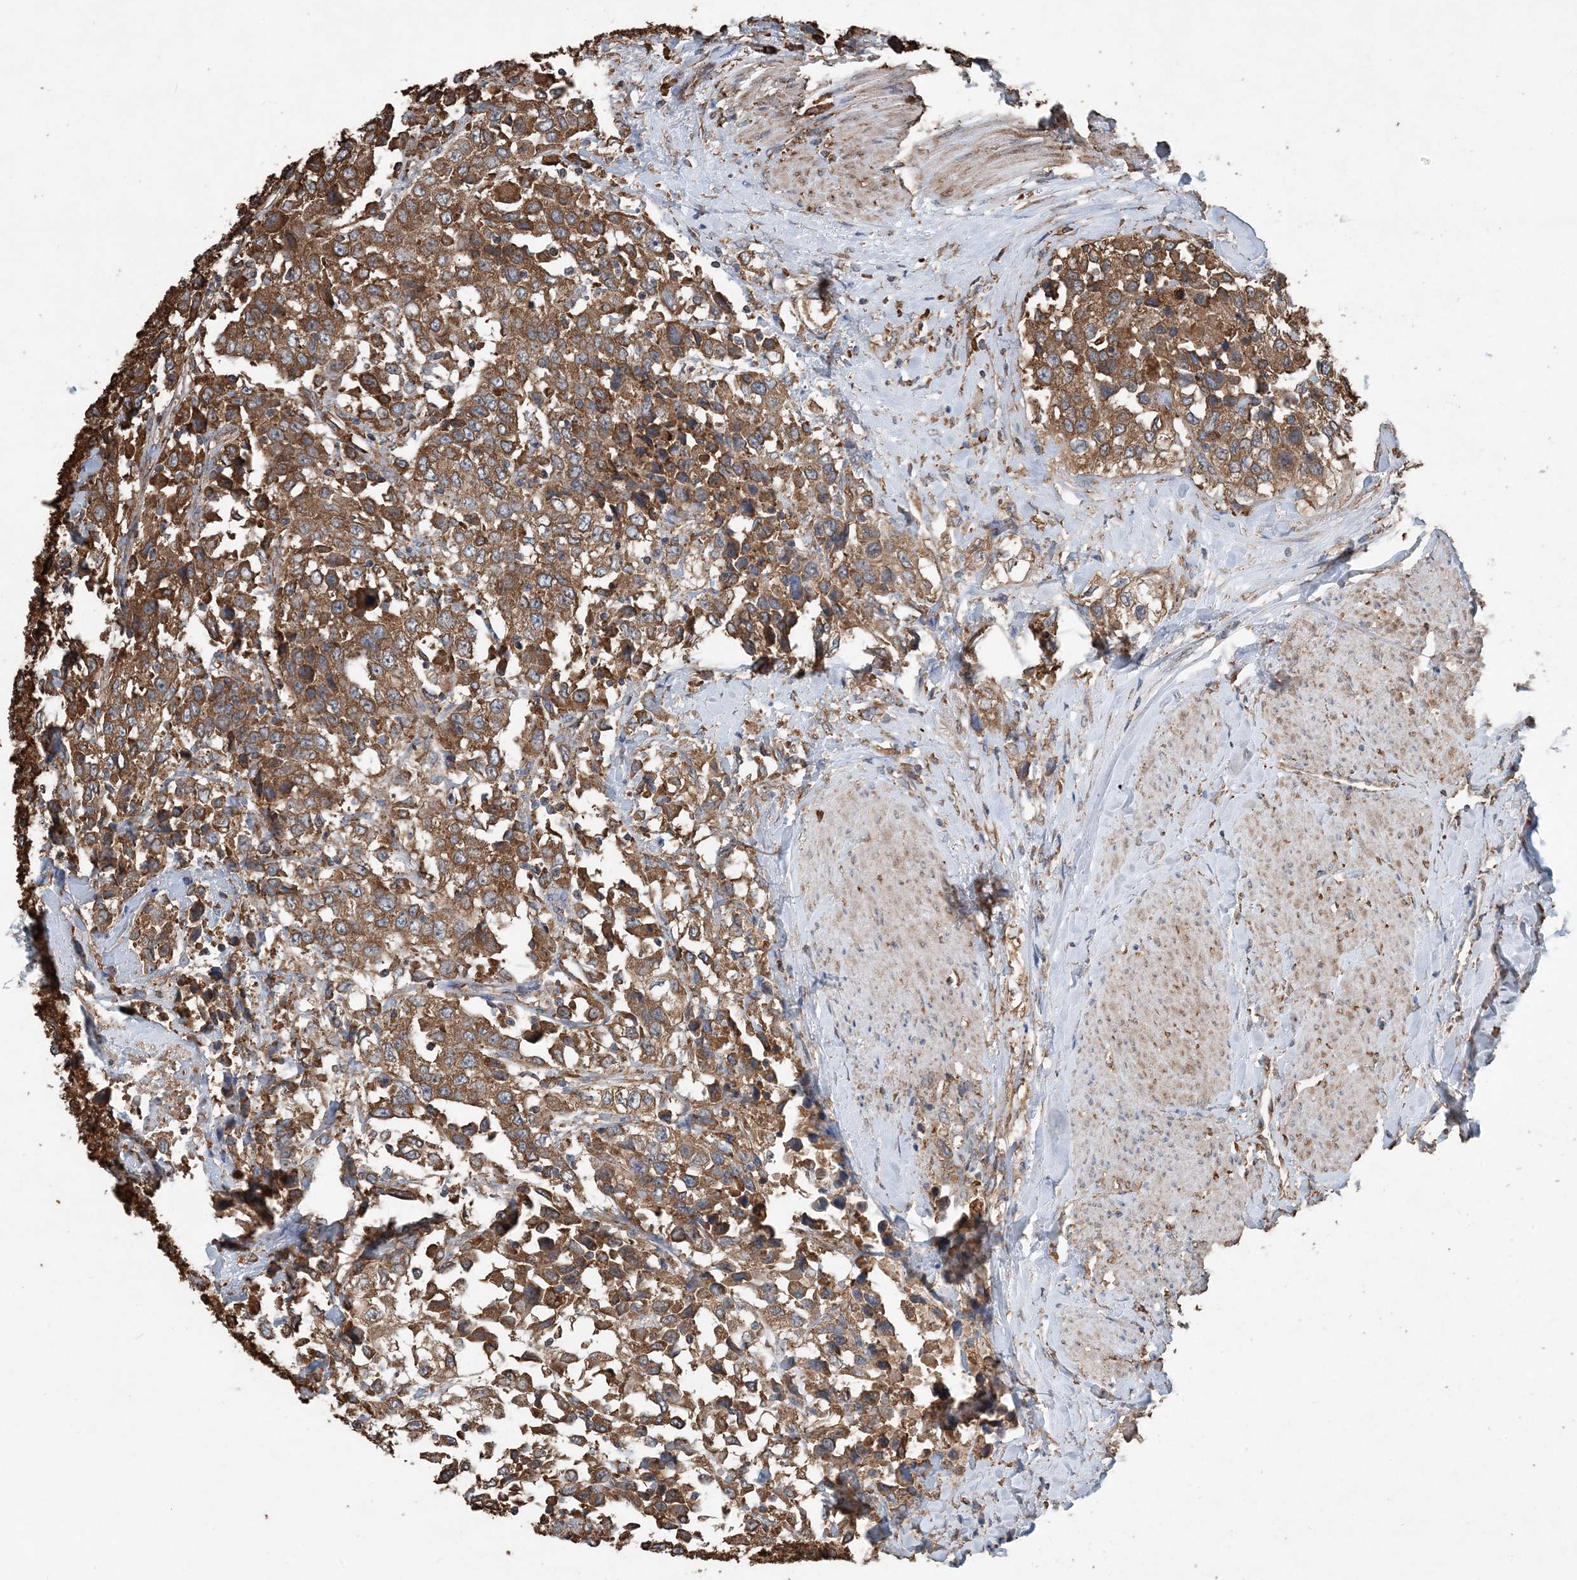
{"staining": {"intensity": "moderate", "quantity": ">75%", "location": "cytoplasmic/membranous"}, "tissue": "urothelial cancer", "cell_type": "Tumor cells", "image_type": "cancer", "snomed": [{"axis": "morphology", "description": "Urothelial carcinoma, High grade"}, {"axis": "topography", "description": "Urinary bladder"}], "caption": "Immunohistochemical staining of human urothelial carcinoma (high-grade) exhibits moderate cytoplasmic/membranous protein staining in about >75% of tumor cells.", "gene": "PDIA6", "patient": {"sex": "female", "age": 80}}